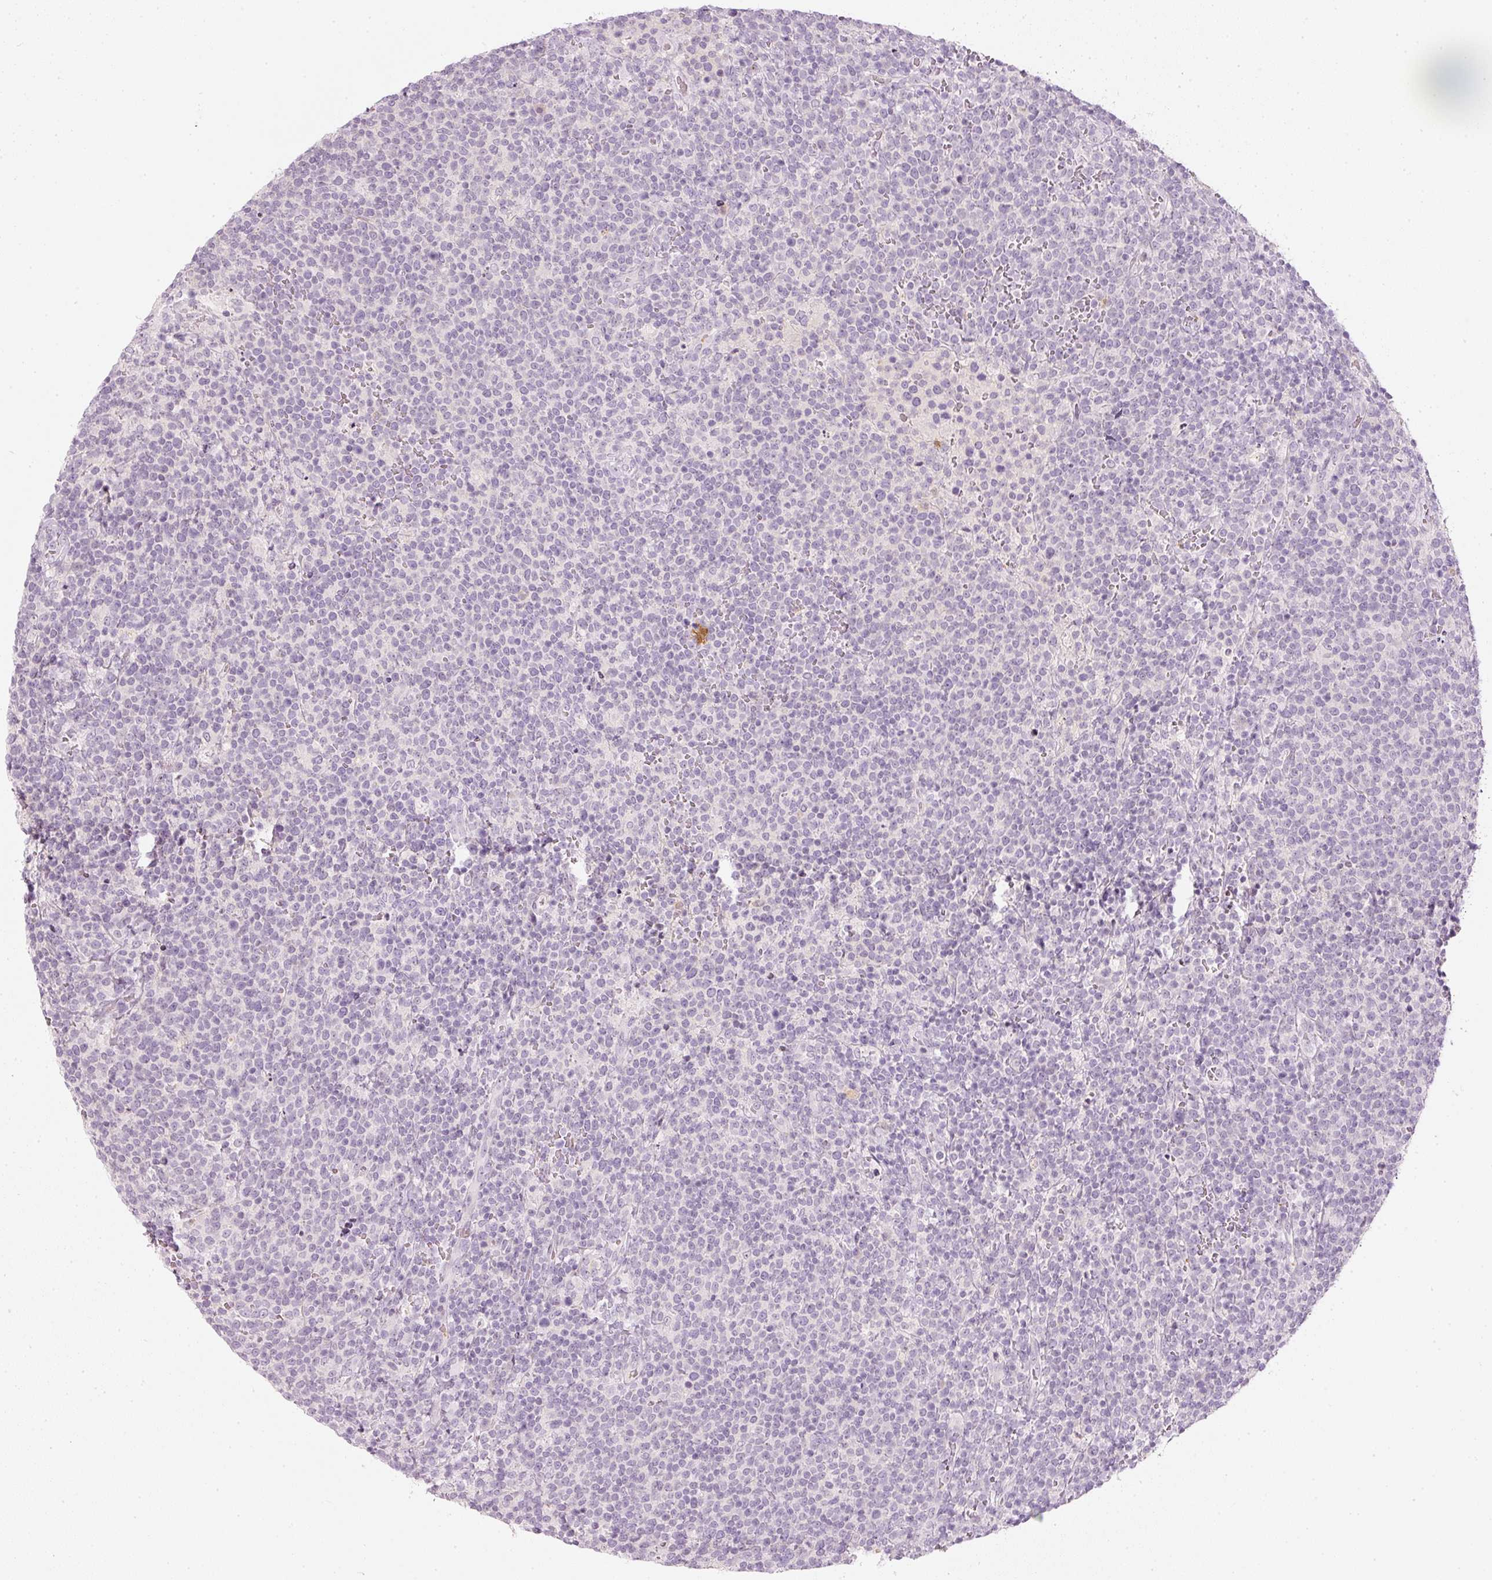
{"staining": {"intensity": "negative", "quantity": "none", "location": "none"}, "tissue": "lymphoma", "cell_type": "Tumor cells", "image_type": "cancer", "snomed": [{"axis": "morphology", "description": "Malignant lymphoma, non-Hodgkin's type, High grade"}, {"axis": "topography", "description": "Lymph node"}], "caption": "This is a micrograph of immunohistochemistry (IHC) staining of high-grade malignant lymphoma, non-Hodgkin's type, which shows no expression in tumor cells.", "gene": "LECT2", "patient": {"sex": "male", "age": 61}}